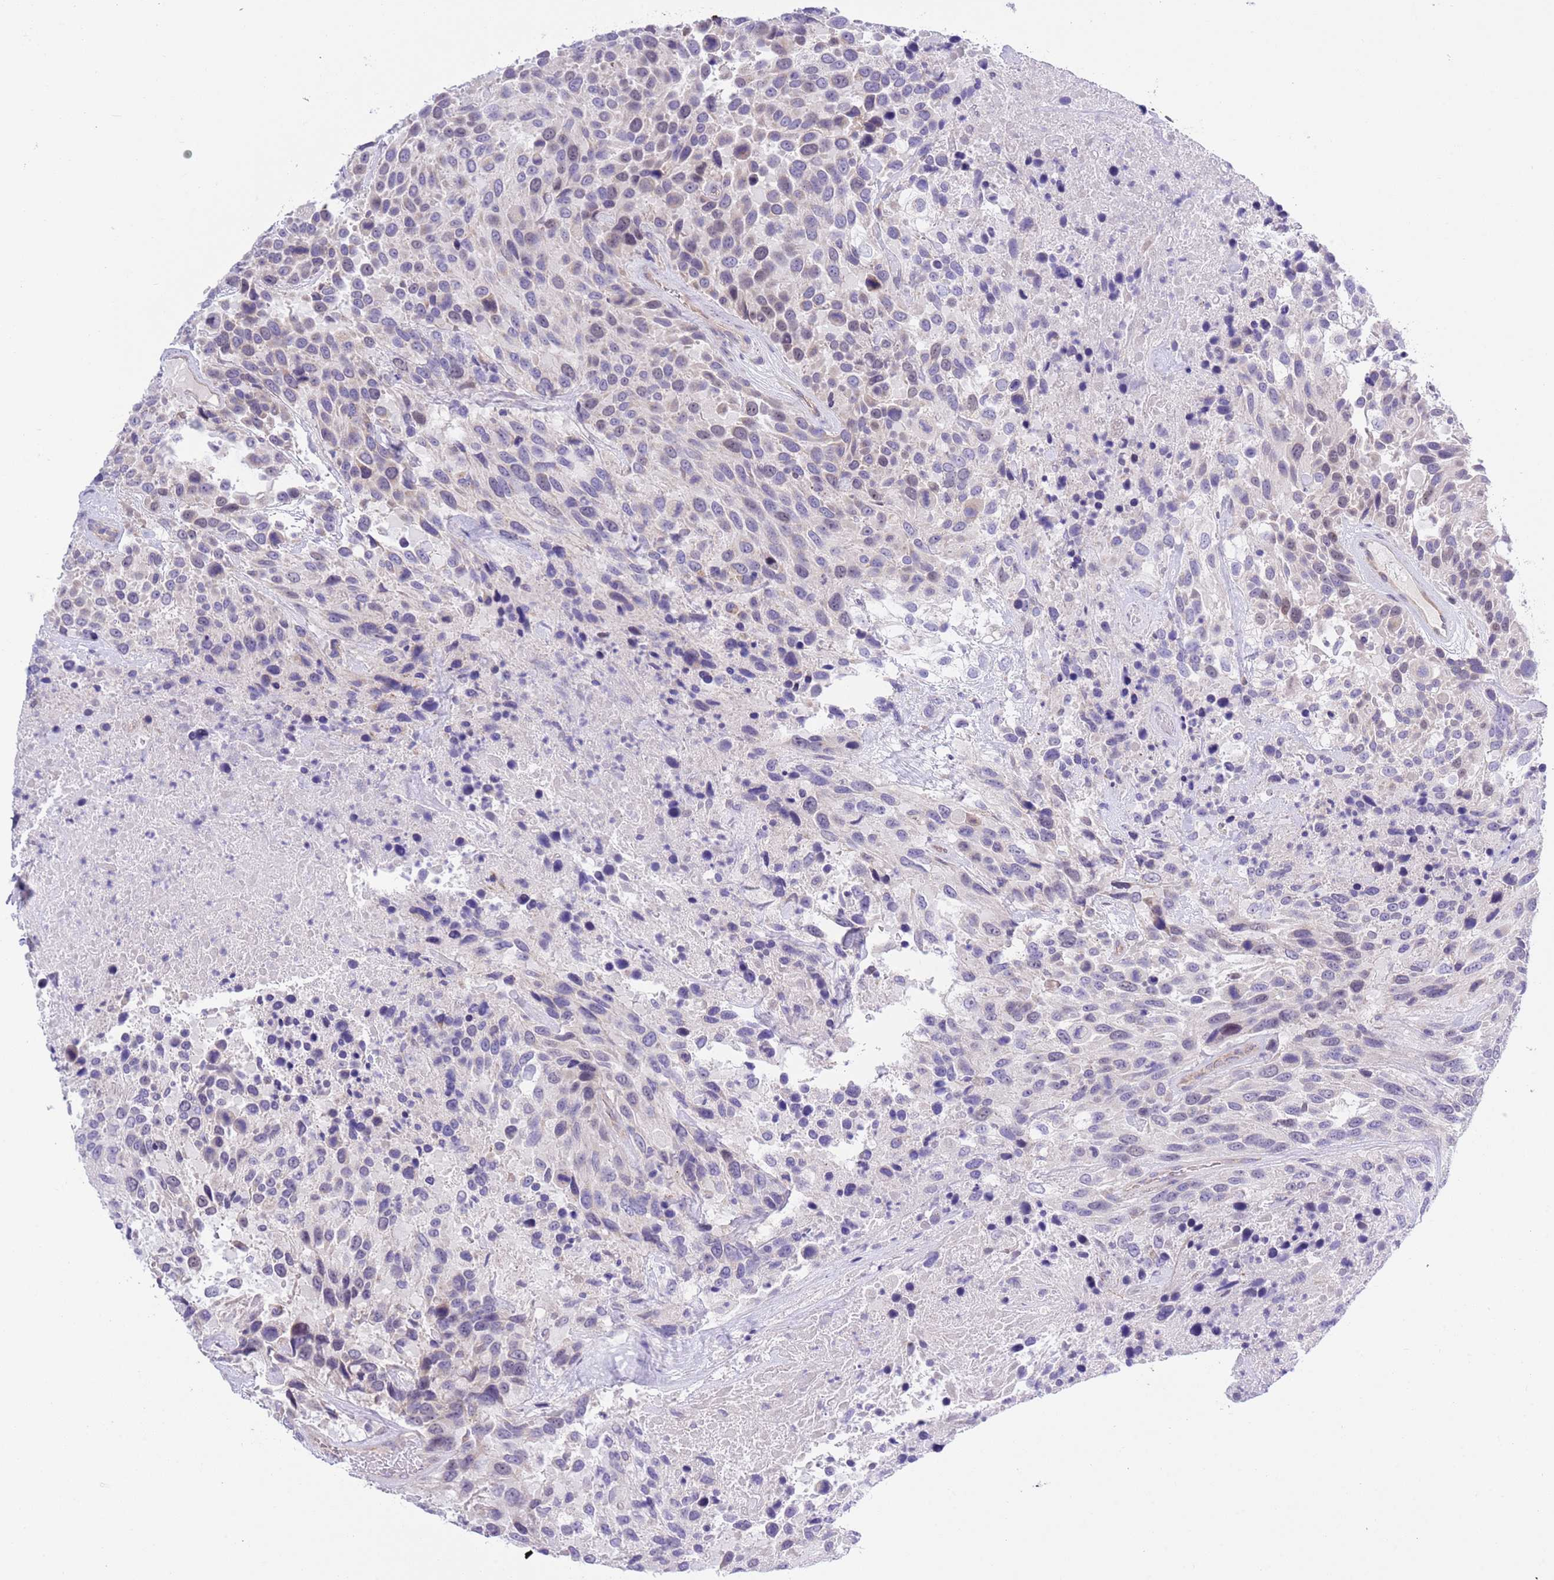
{"staining": {"intensity": "negative", "quantity": "none", "location": "none"}, "tissue": "urothelial cancer", "cell_type": "Tumor cells", "image_type": "cancer", "snomed": [{"axis": "morphology", "description": "Urothelial carcinoma, High grade"}, {"axis": "topography", "description": "Urinary bladder"}], "caption": "The immunohistochemistry photomicrograph has no significant staining in tumor cells of urothelial carcinoma (high-grade) tissue.", "gene": "NET1", "patient": {"sex": "female", "age": 70}}